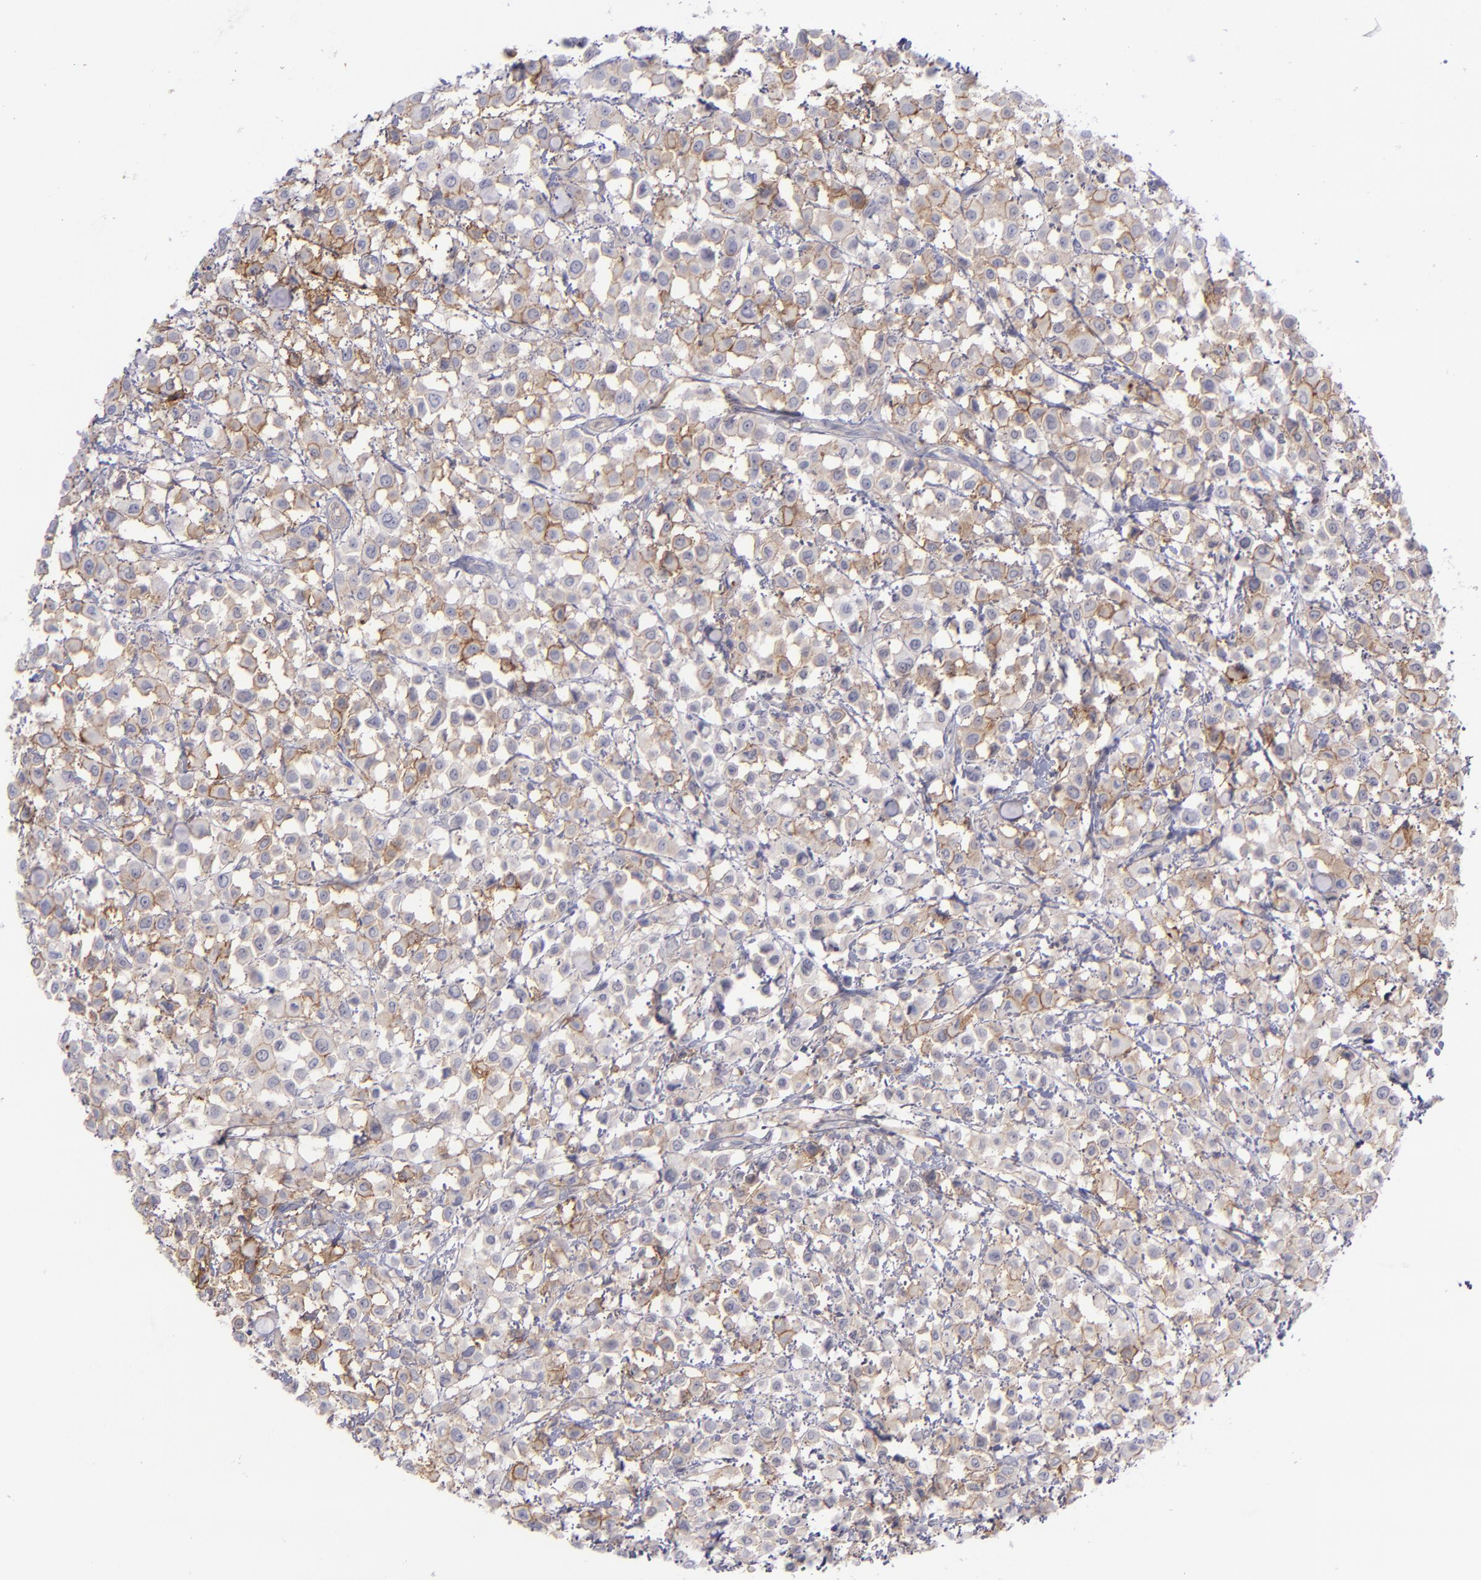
{"staining": {"intensity": "weak", "quantity": "25%-75%", "location": "cytoplasmic/membranous"}, "tissue": "breast cancer", "cell_type": "Tumor cells", "image_type": "cancer", "snomed": [{"axis": "morphology", "description": "Lobular carcinoma"}, {"axis": "topography", "description": "Breast"}], "caption": "Approximately 25%-75% of tumor cells in breast lobular carcinoma exhibit weak cytoplasmic/membranous protein positivity as visualized by brown immunohistochemical staining.", "gene": "BSG", "patient": {"sex": "female", "age": 85}}